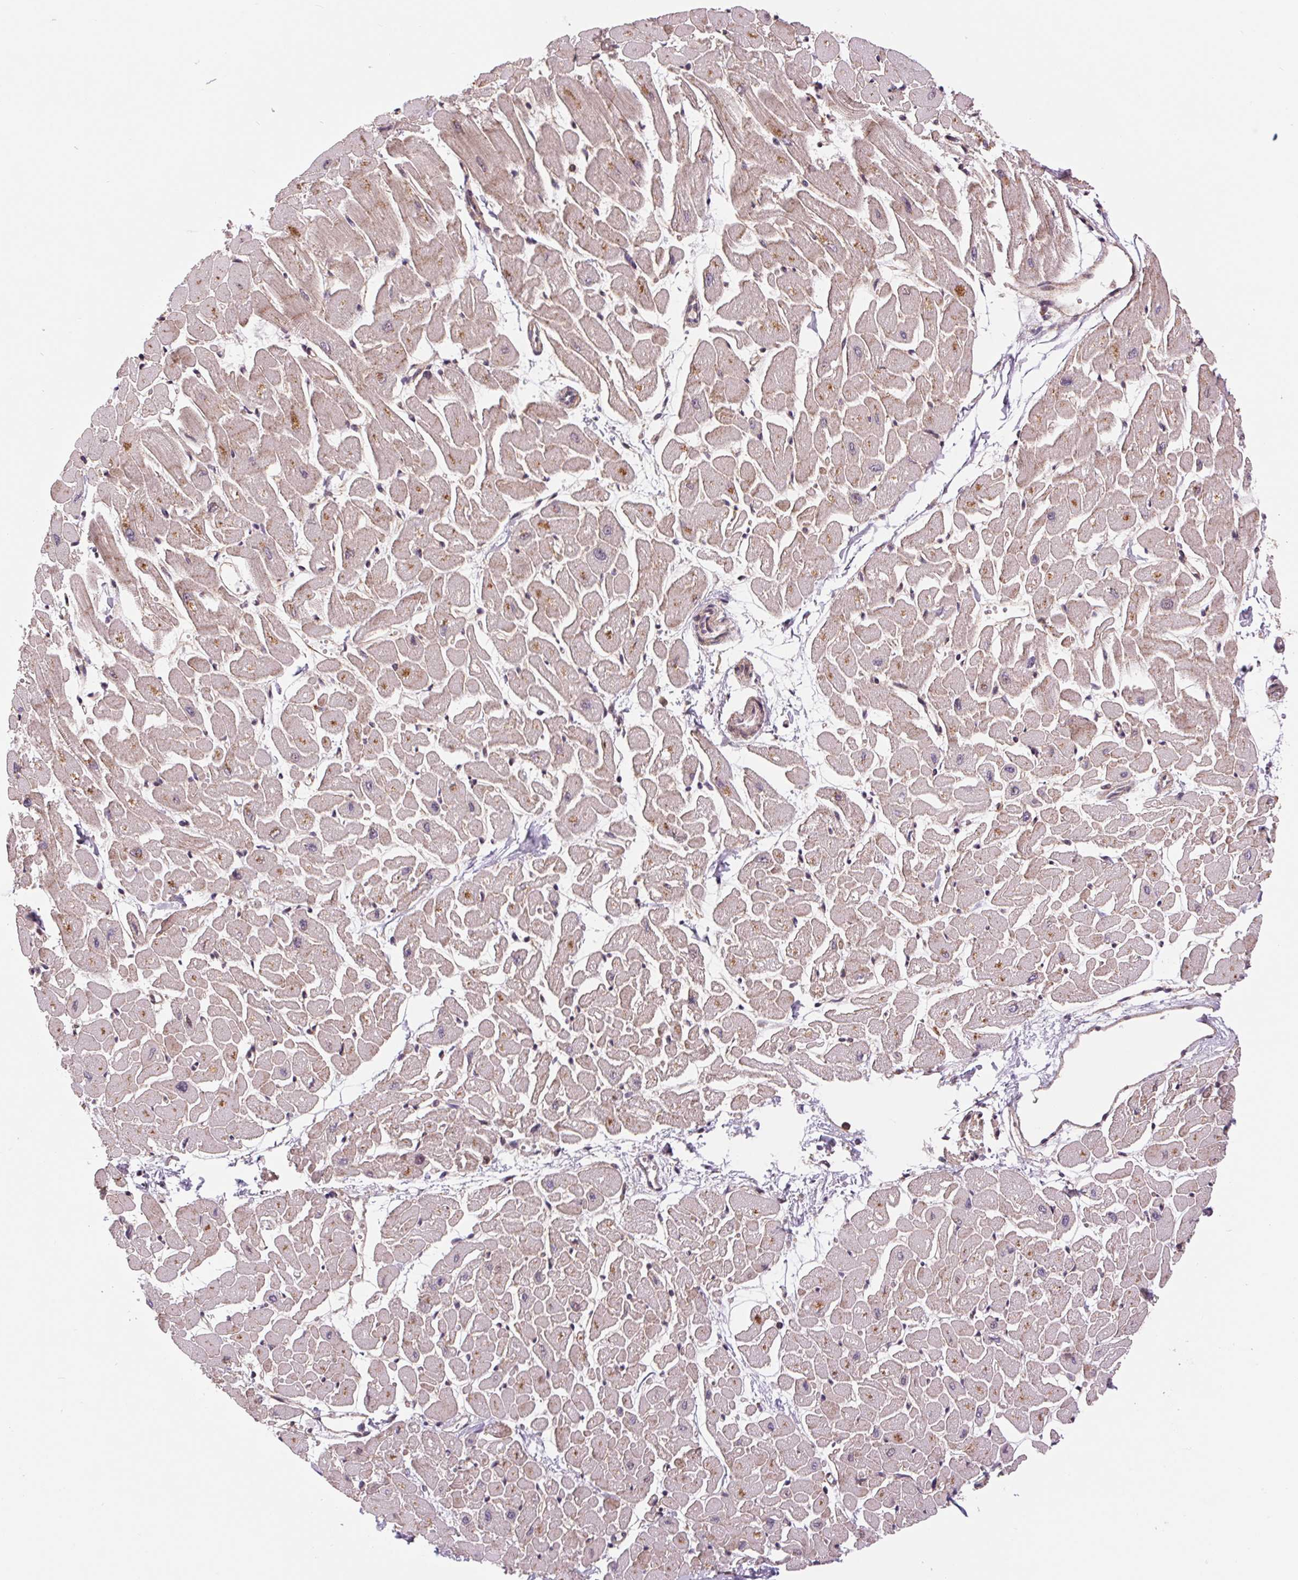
{"staining": {"intensity": "moderate", "quantity": "25%-75%", "location": "cytoplasmic/membranous"}, "tissue": "heart muscle", "cell_type": "Cardiomyocytes", "image_type": "normal", "snomed": [{"axis": "morphology", "description": "Normal tissue, NOS"}, {"axis": "topography", "description": "Heart"}], "caption": "Immunohistochemical staining of benign human heart muscle reveals 25%-75% levels of moderate cytoplasmic/membranous protein positivity in about 25%-75% of cardiomyocytes.", "gene": "CHMP4B", "patient": {"sex": "male", "age": 57}}